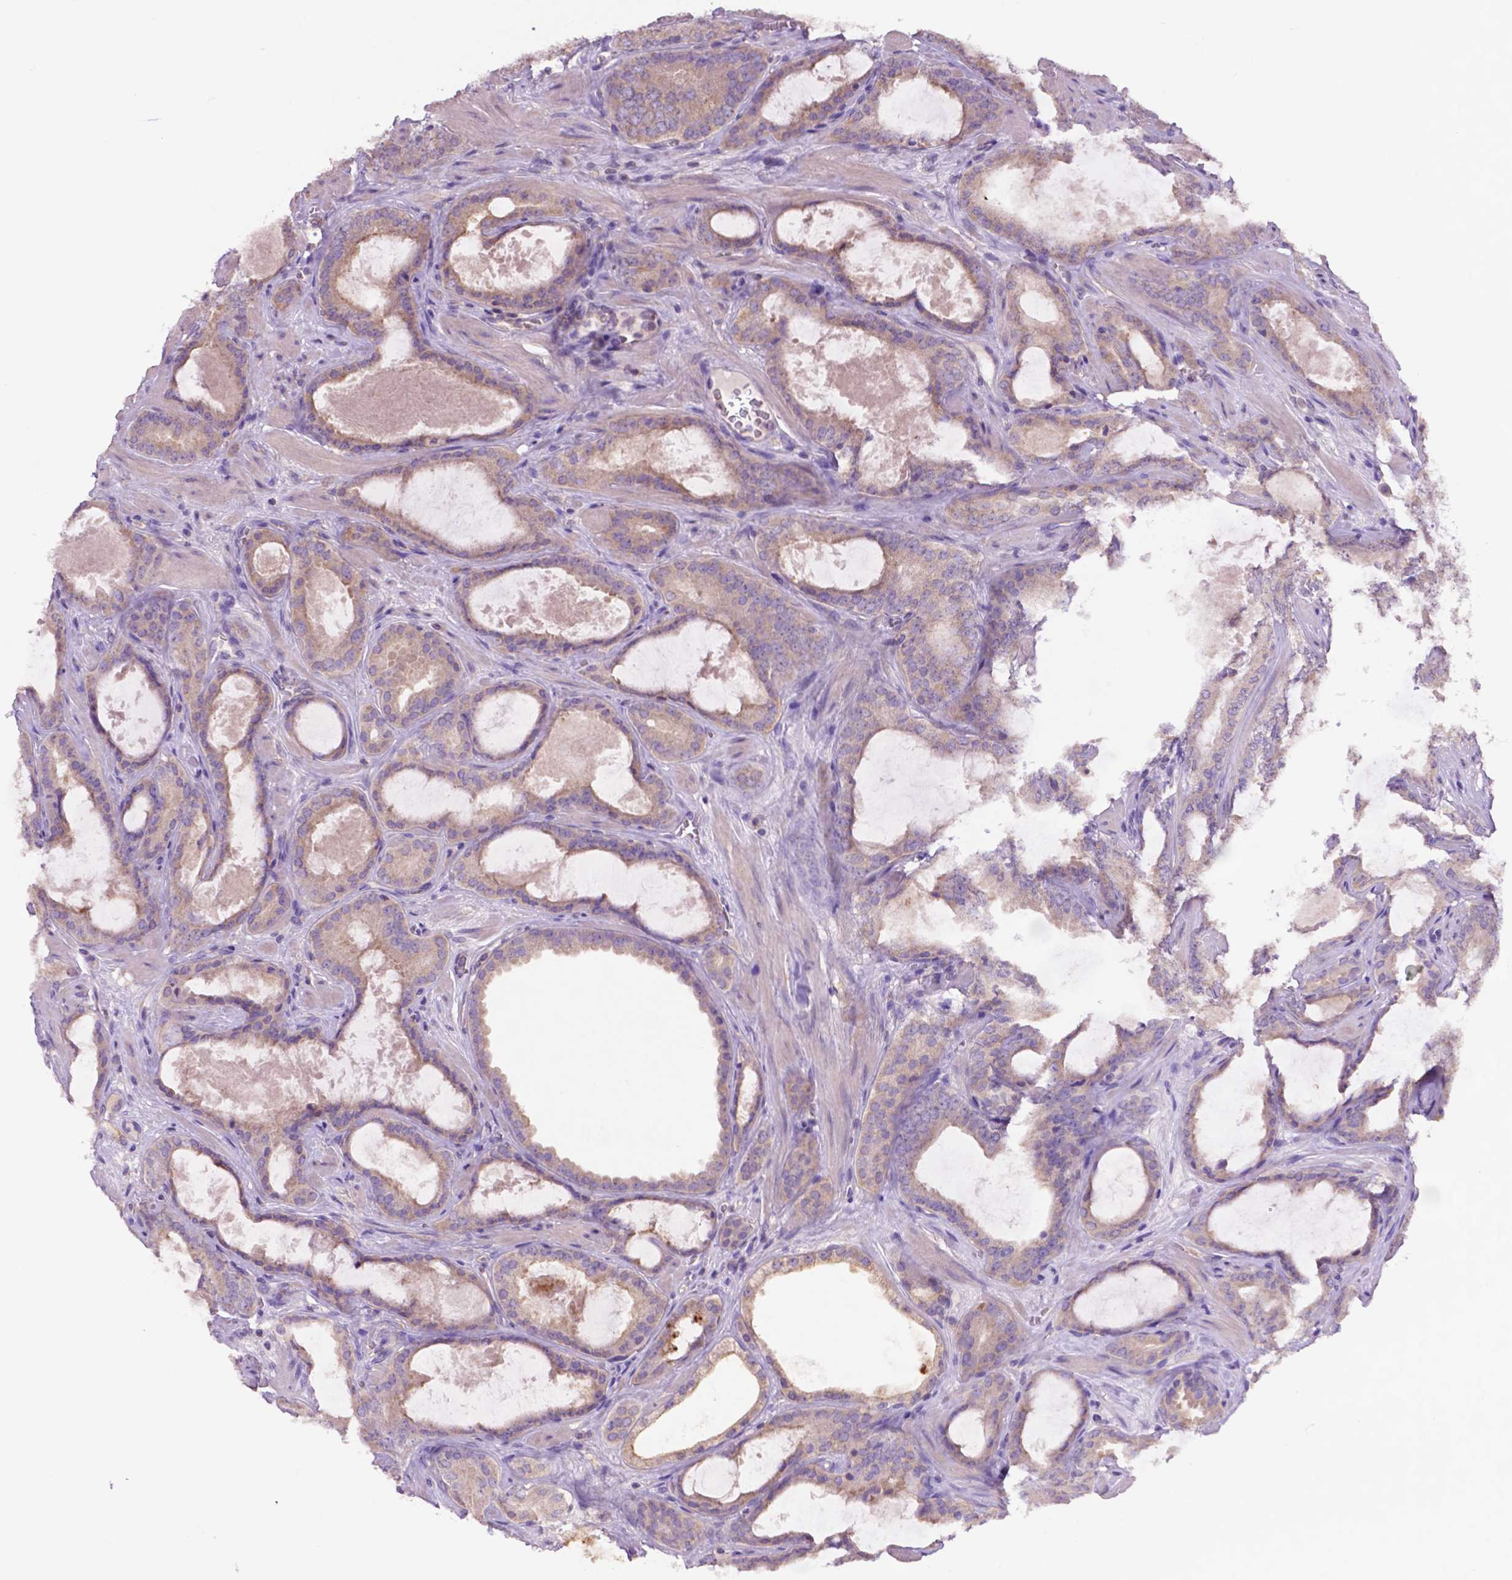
{"staining": {"intensity": "weak", "quantity": "25%-75%", "location": "cytoplasmic/membranous"}, "tissue": "prostate cancer", "cell_type": "Tumor cells", "image_type": "cancer", "snomed": [{"axis": "morphology", "description": "Adenocarcinoma, High grade"}, {"axis": "topography", "description": "Prostate"}], "caption": "This is a micrograph of immunohistochemistry (IHC) staining of high-grade adenocarcinoma (prostate), which shows weak staining in the cytoplasmic/membranous of tumor cells.", "gene": "PRPS2", "patient": {"sex": "male", "age": 63}}